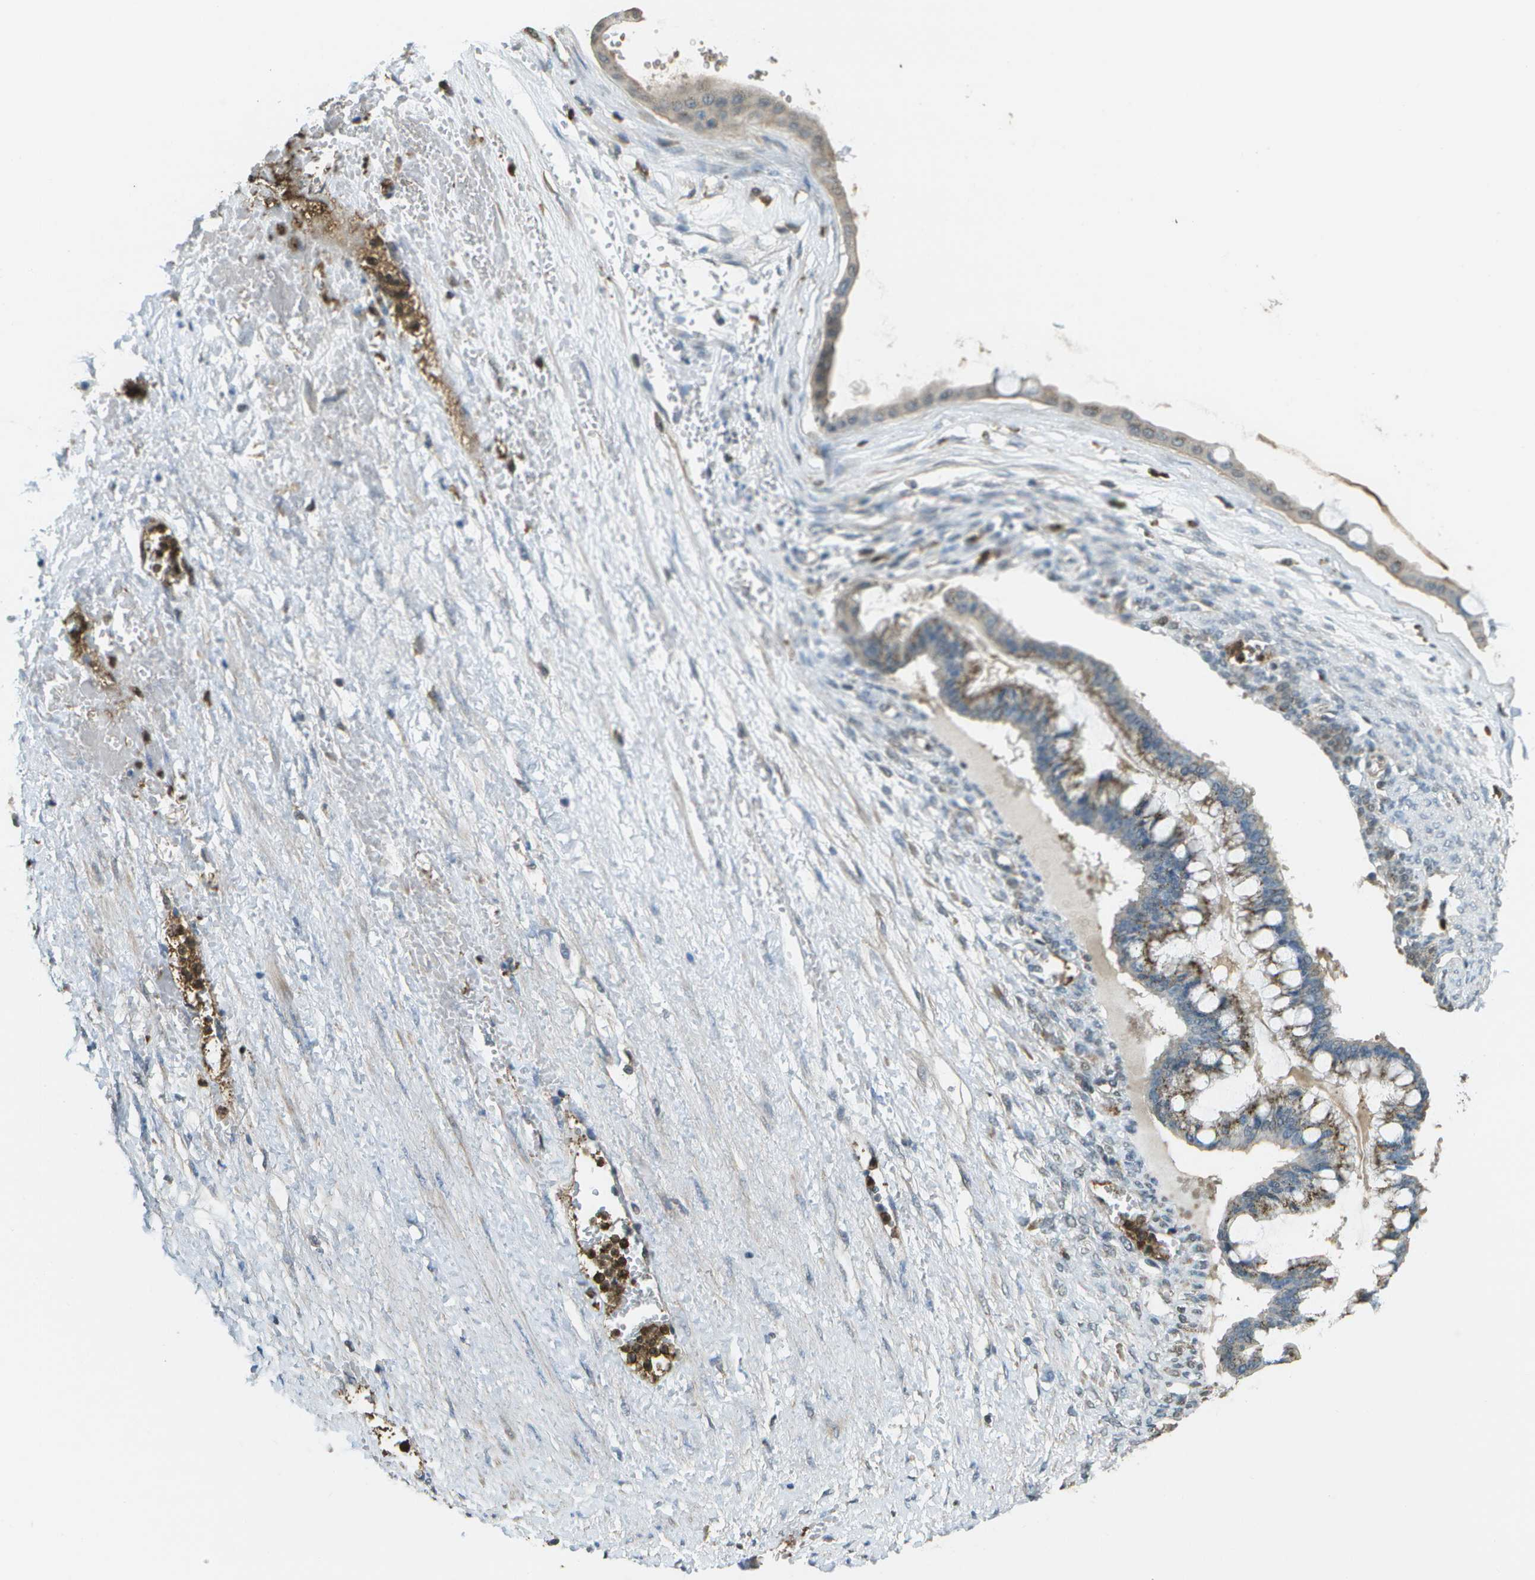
{"staining": {"intensity": "moderate", "quantity": ">75%", "location": "cytoplasmic/membranous"}, "tissue": "ovarian cancer", "cell_type": "Tumor cells", "image_type": "cancer", "snomed": [{"axis": "morphology", "description": "Cystadenocarcinoma, mucinous, NOS"}, {"axis": "topography", "description": "Ovary"}], "caption": "Protein expression analysis of human ovarian cancer reveals moderate cytoplasmic/membranous expression in approximately >75% of tumor cells.", "gene": "CACHD1", "patient": {"sex": "female", "age": 73}}